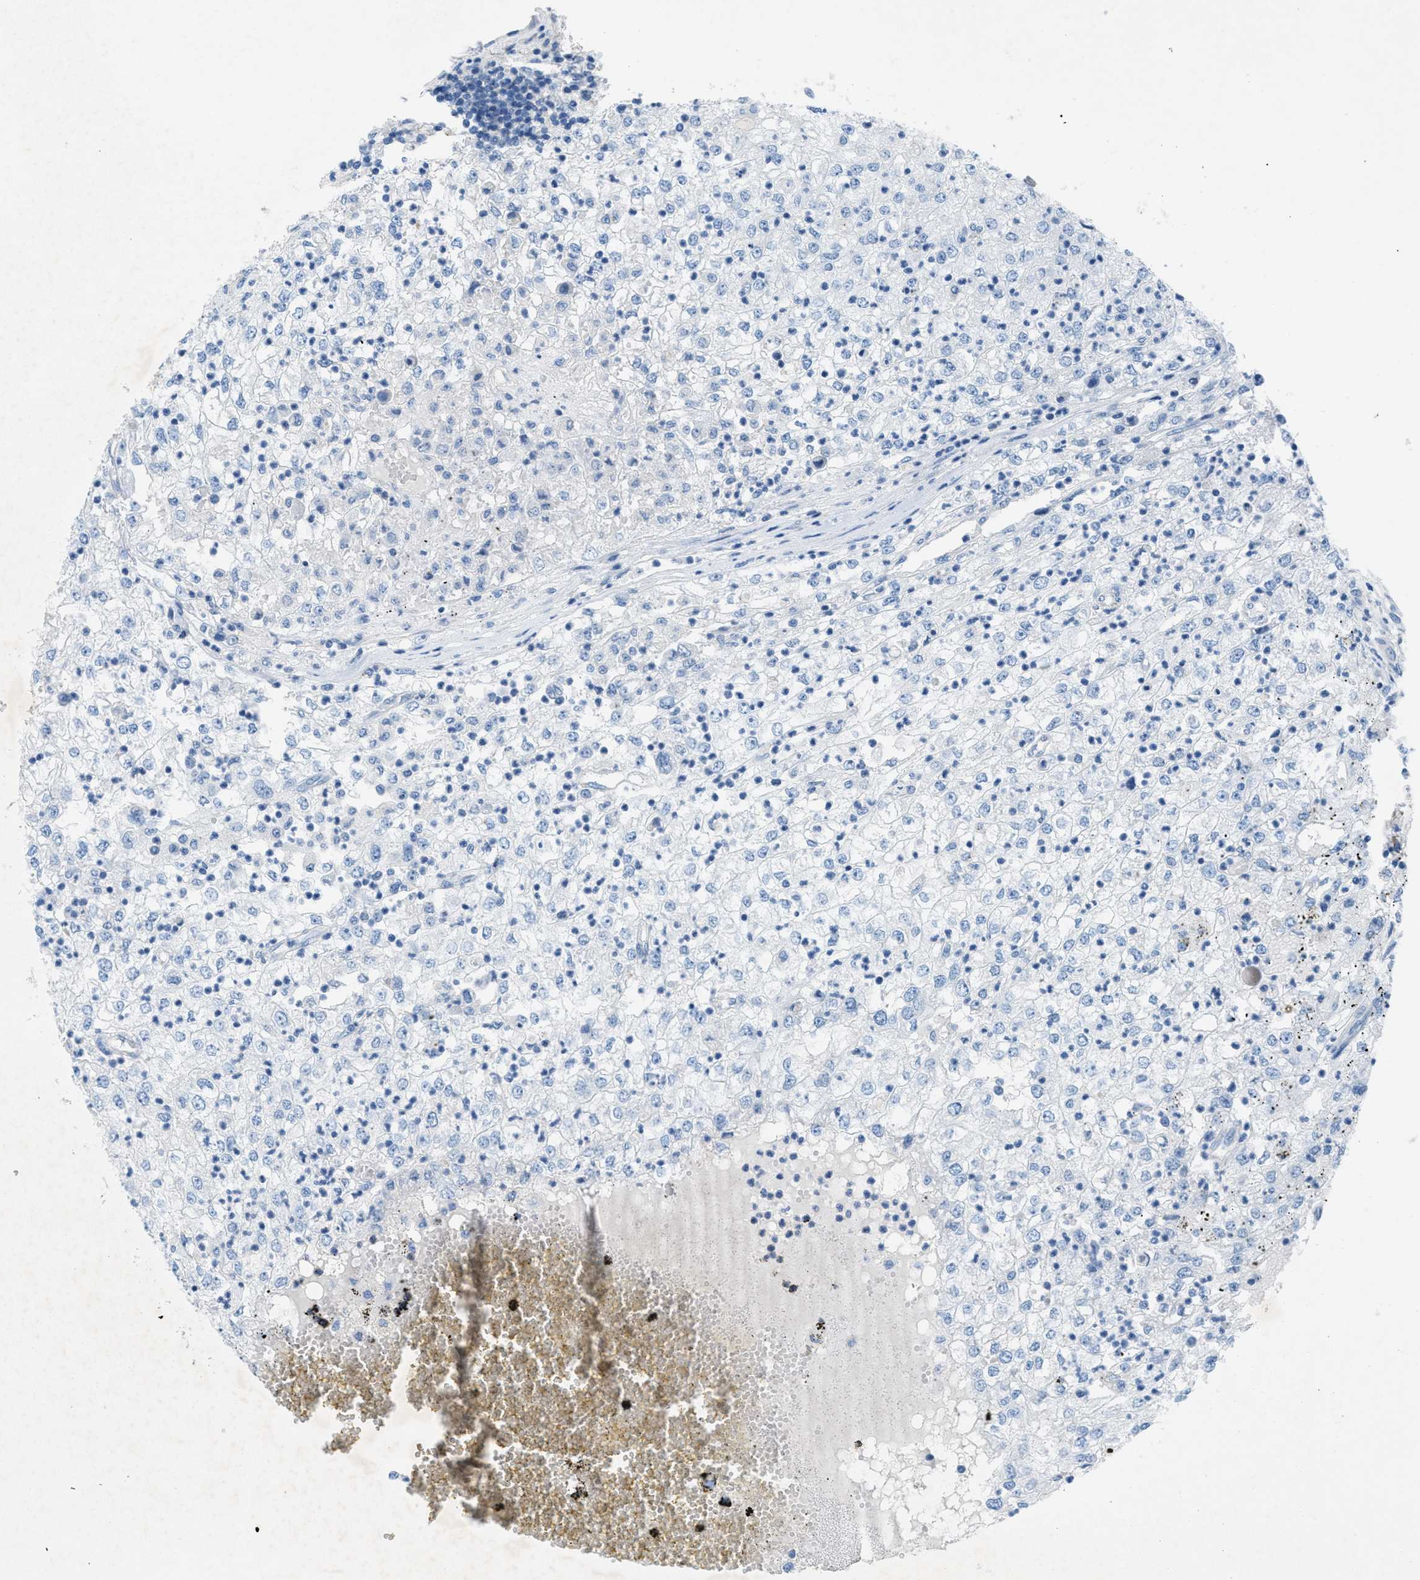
{"staining": {"intensity": "negative", "quantity": "none", "location": "none"}, "tissue": "renal cancer", "cell_type": "Tumor cells", "image_type": "cancer", "snomed": [{"axis": "morphology", "description": "Adenocarcinoma, NOS"}, {"axis": "topography", "description": "Kidney"}], "caption": "High power microscopy histopathology image of an IHC image of adenocarcinoma (renal), revealing no significant expression in tumor cells. The staining was performed using DAB (3,3'-diaminobenzidine) to visualize the protein expression in brown, while the nuclei were stained in blue with hematoxylin (Magnification: 20x).", "gene": "GALNT17", "patient": {"sex": "female", "age": 54}}